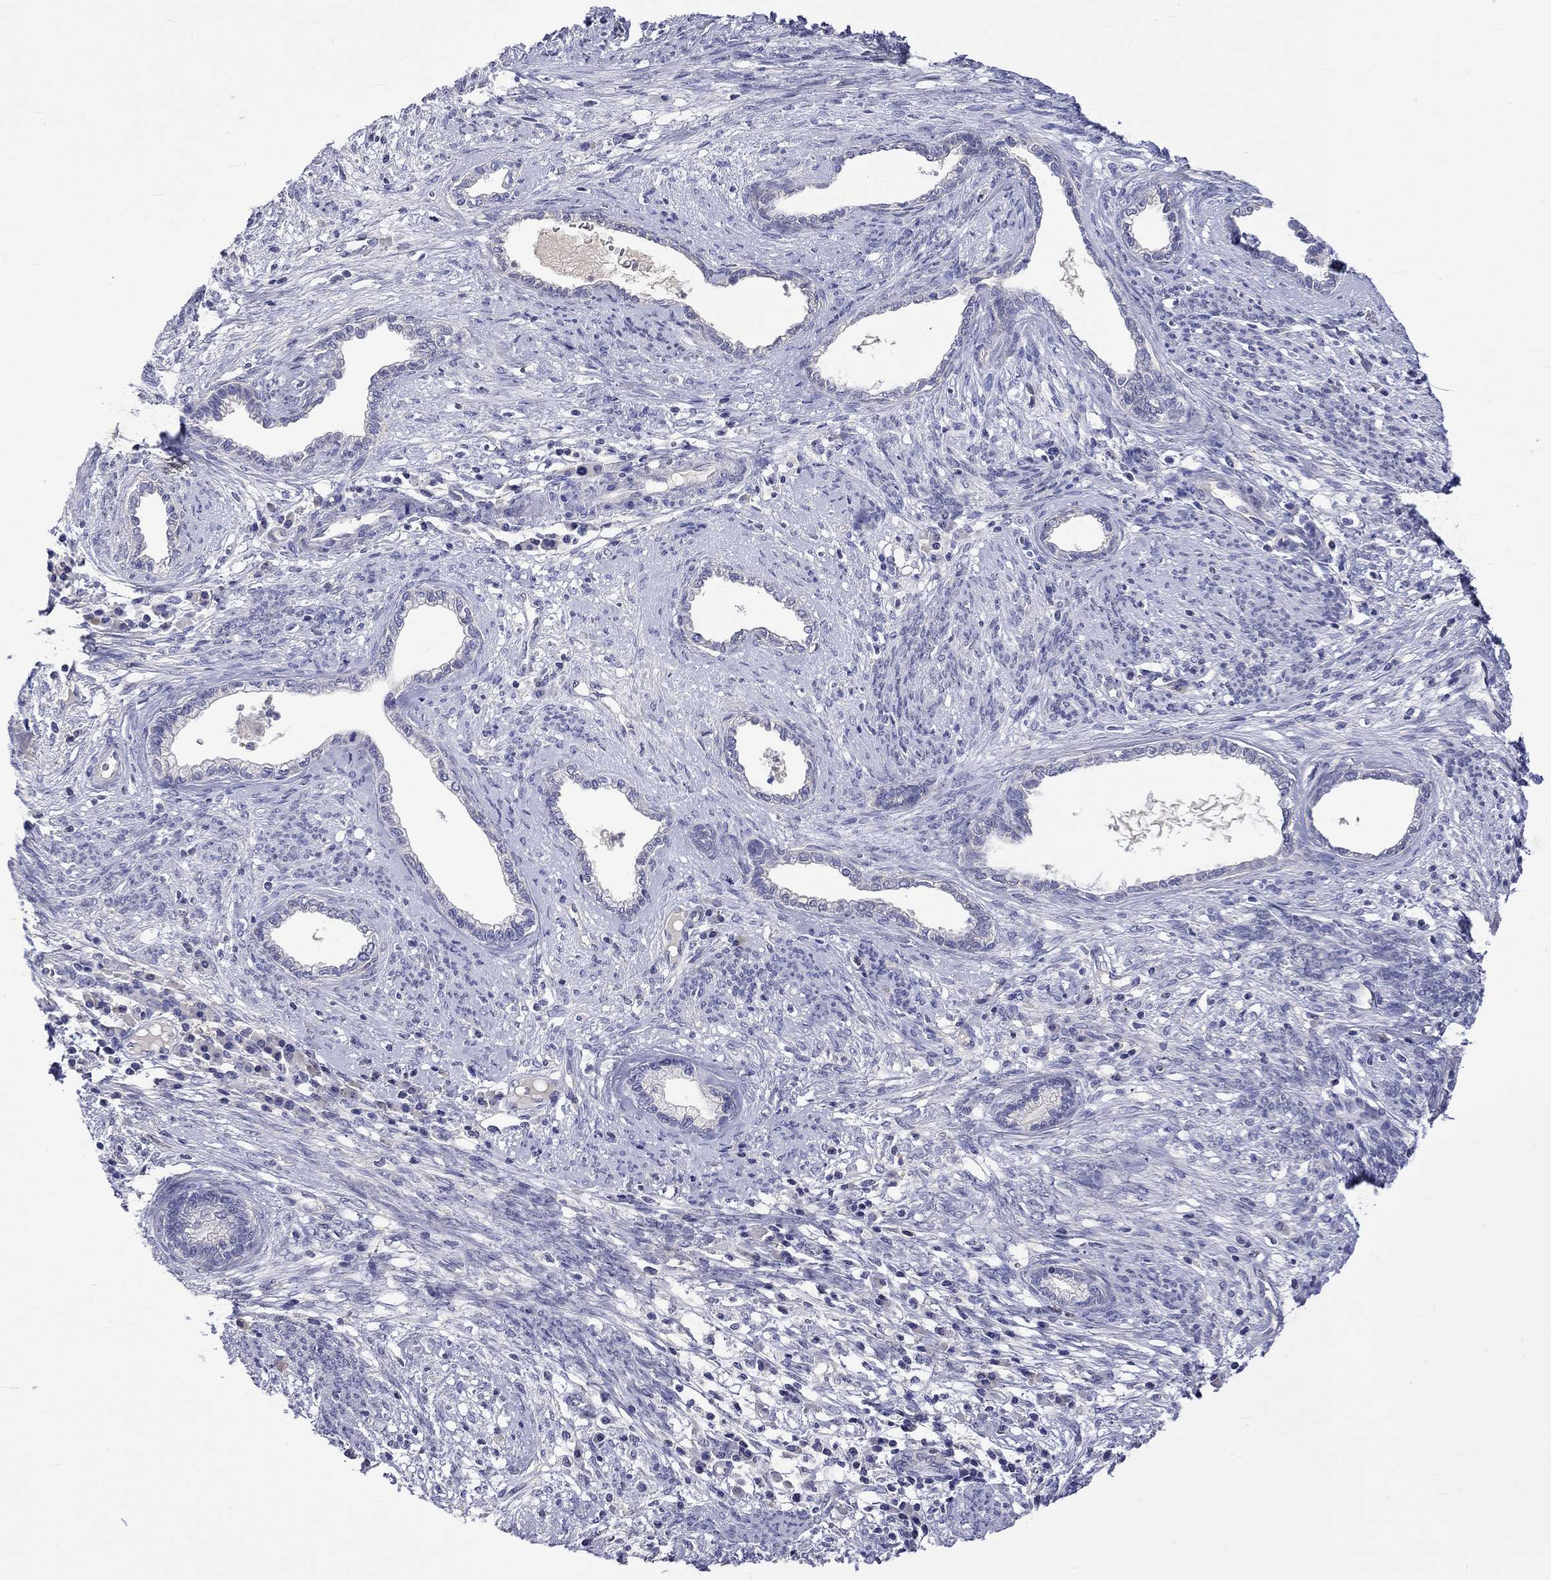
{"staining": {"intensity": "negative", "quantity": "none", "location": "none"}, "tissue": "cervical cancer", "cell_type": "Tumor cells", "image_type": "cancer", "snomed": [{"axis": "morphology", "description": "Adenocarcinoma, NOS"}, {"axis": "topography", "description": "Cervix"}], "caption": "Immunohistochemistry (IHC) histopathology image of human cervical cancer (adenocarcinoma) stained for a protein (brown), which exhibits no positivity in tumor cells.", "gene": "LRFN4", "patient": {"sex": "female", "age": 62}}